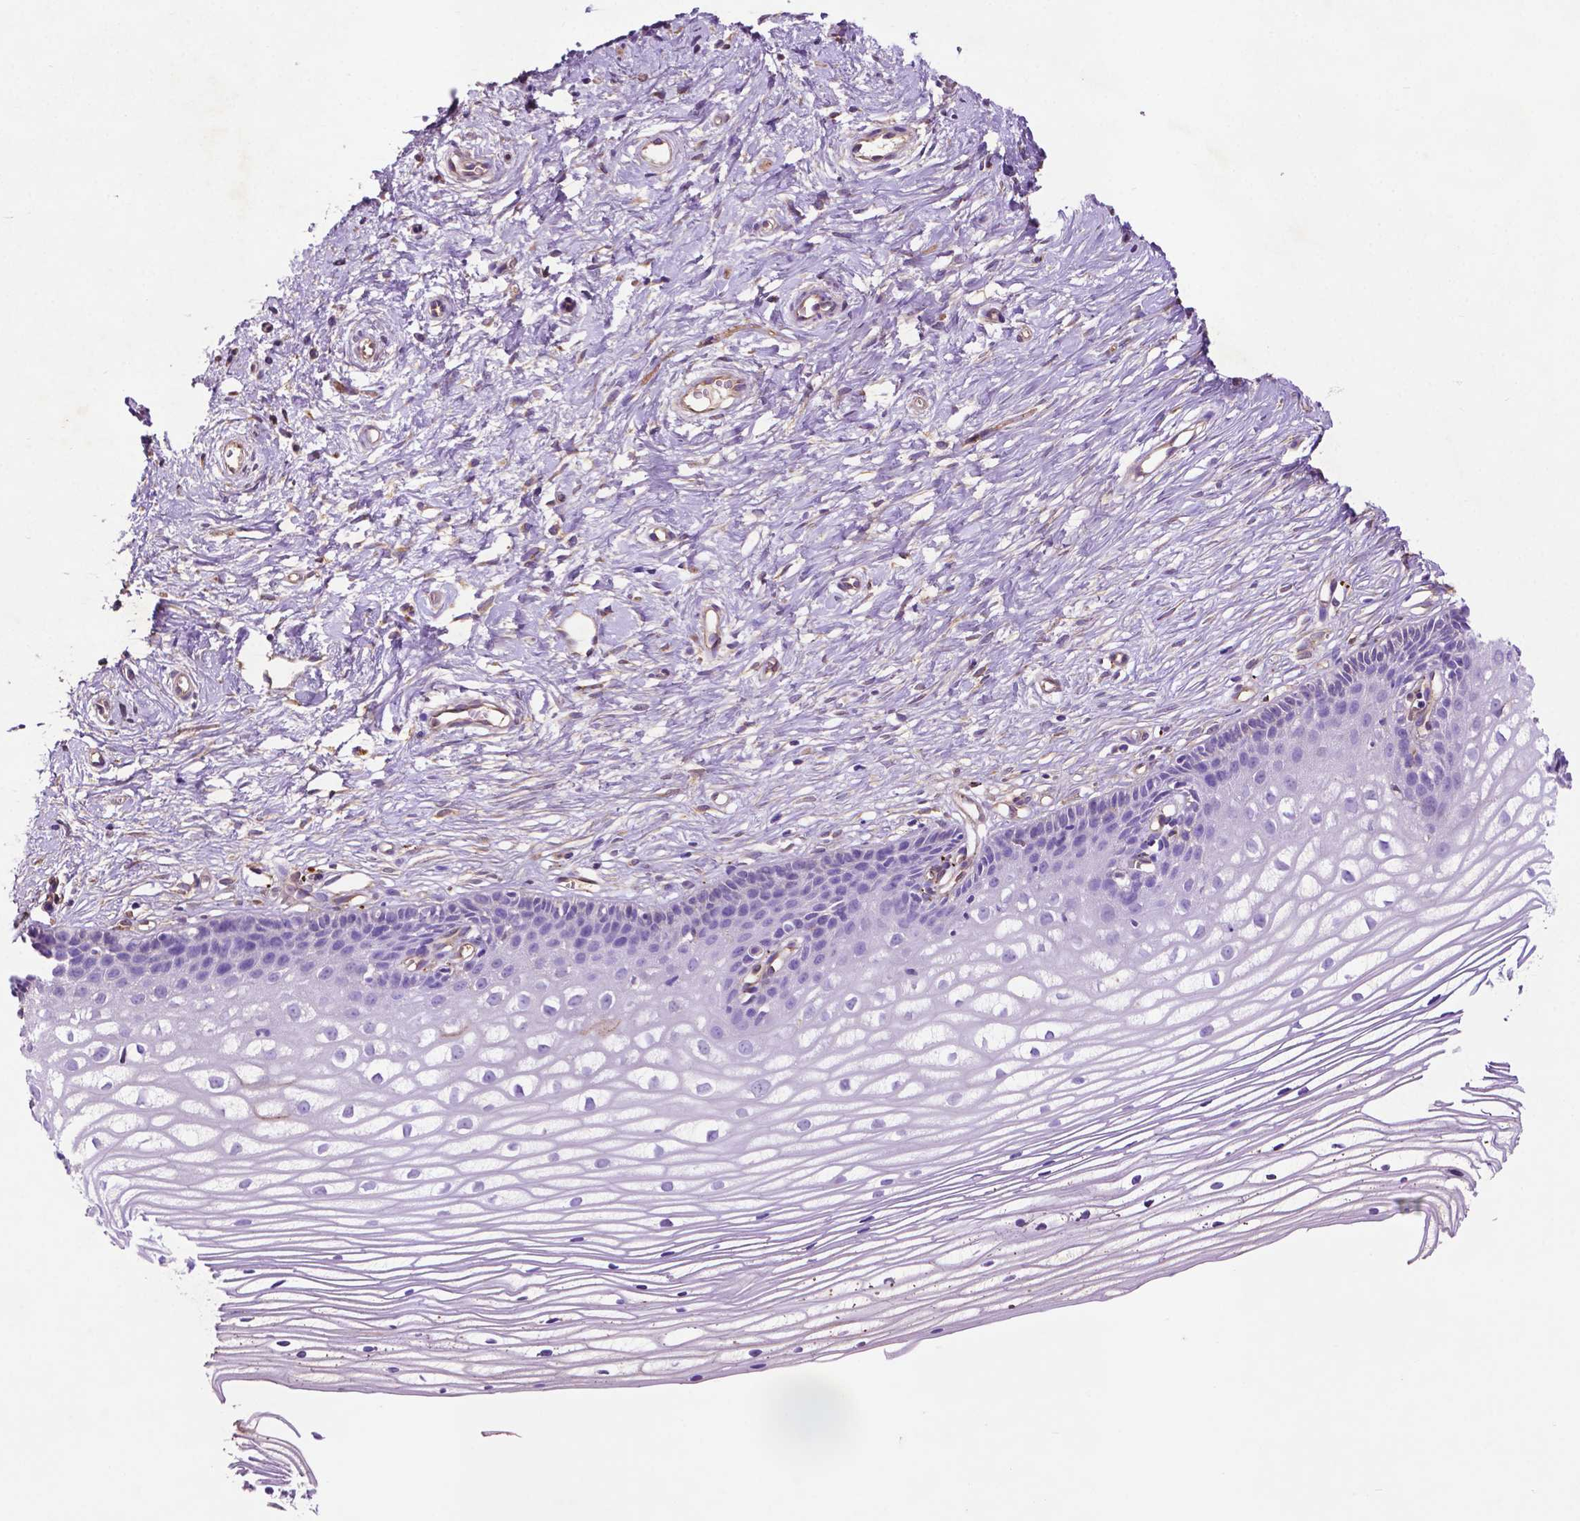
{"staining": {"intensity": "negative", "quantity": "none", "location": "none"}, "tissue": "cervix", "cell_type": "Glandular cells", "image_type": "normal", "snomed": [{"axis": "morphology", "description": "Normal tissue, NOS"}, {"axis": "topography", "description": "Cervix"}], "caption": "A high-resolution photomicrograph shows IHC staining of unremarkable cervix, which reveals no significant staining in glandular cells.", "gene": "GDPD5", "patient": {"sex": "female", "age": 40}}